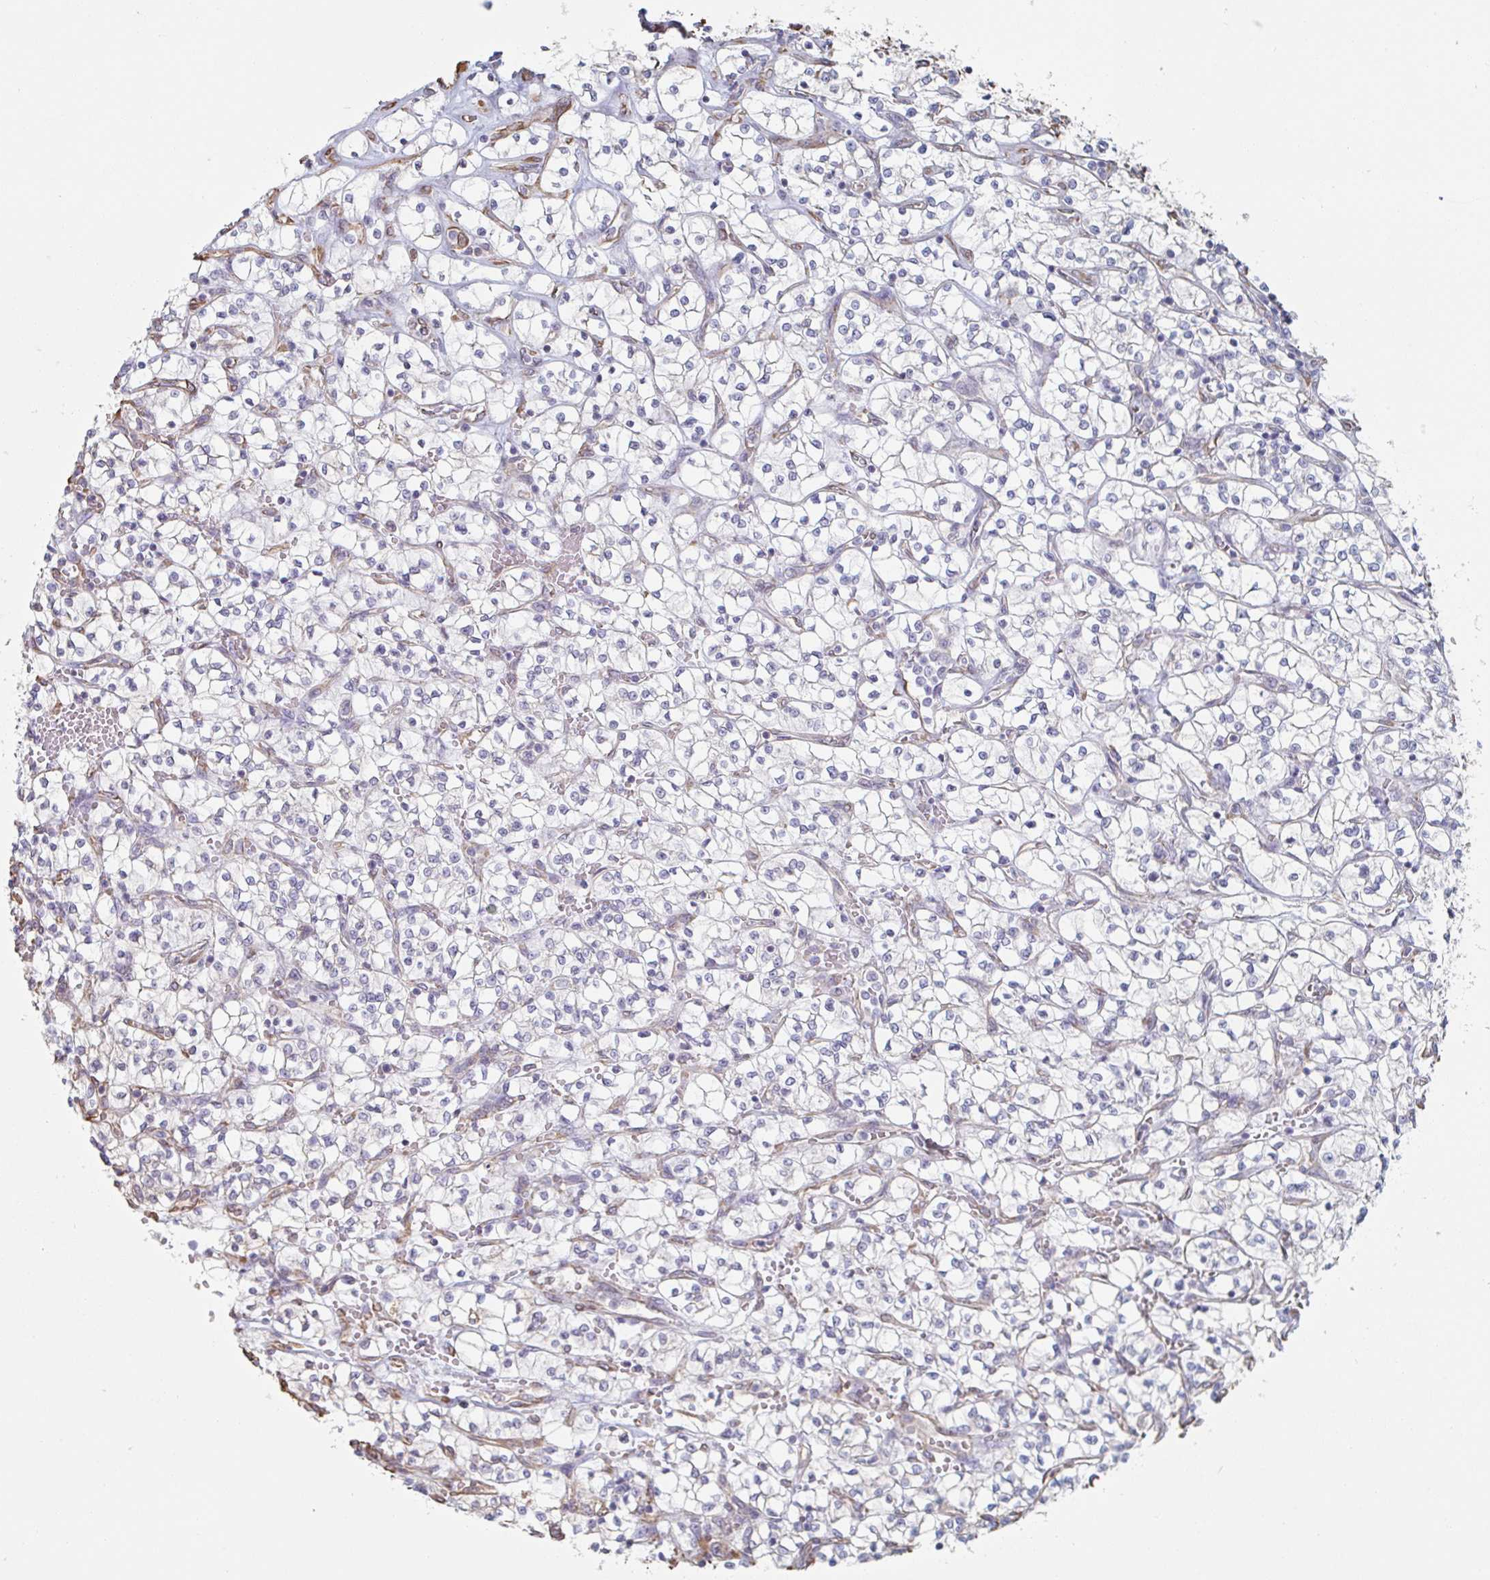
{"staining": {"intensity": "negative", "quantity": "none", "location": "none"}, "tissue": "renal cancer", "cell_type": "Tumor cells", "image_type": "cancer", "snomed": [{"axis": "morphology", "description": "Adenocarcinoma, NOS"}, {"axis": "topography", "description": "Kidney"}], "caption": "High power microscopy histopathology image of an immunohistochemistry histopathology image of renal adenocarcinoma, revealing no significant staining in tumor cells. (Brightfield microscopy of DAB IHC at high magnification).", "gene": "RAB5IF", "patient": {"sex": "female", "age": 64}}